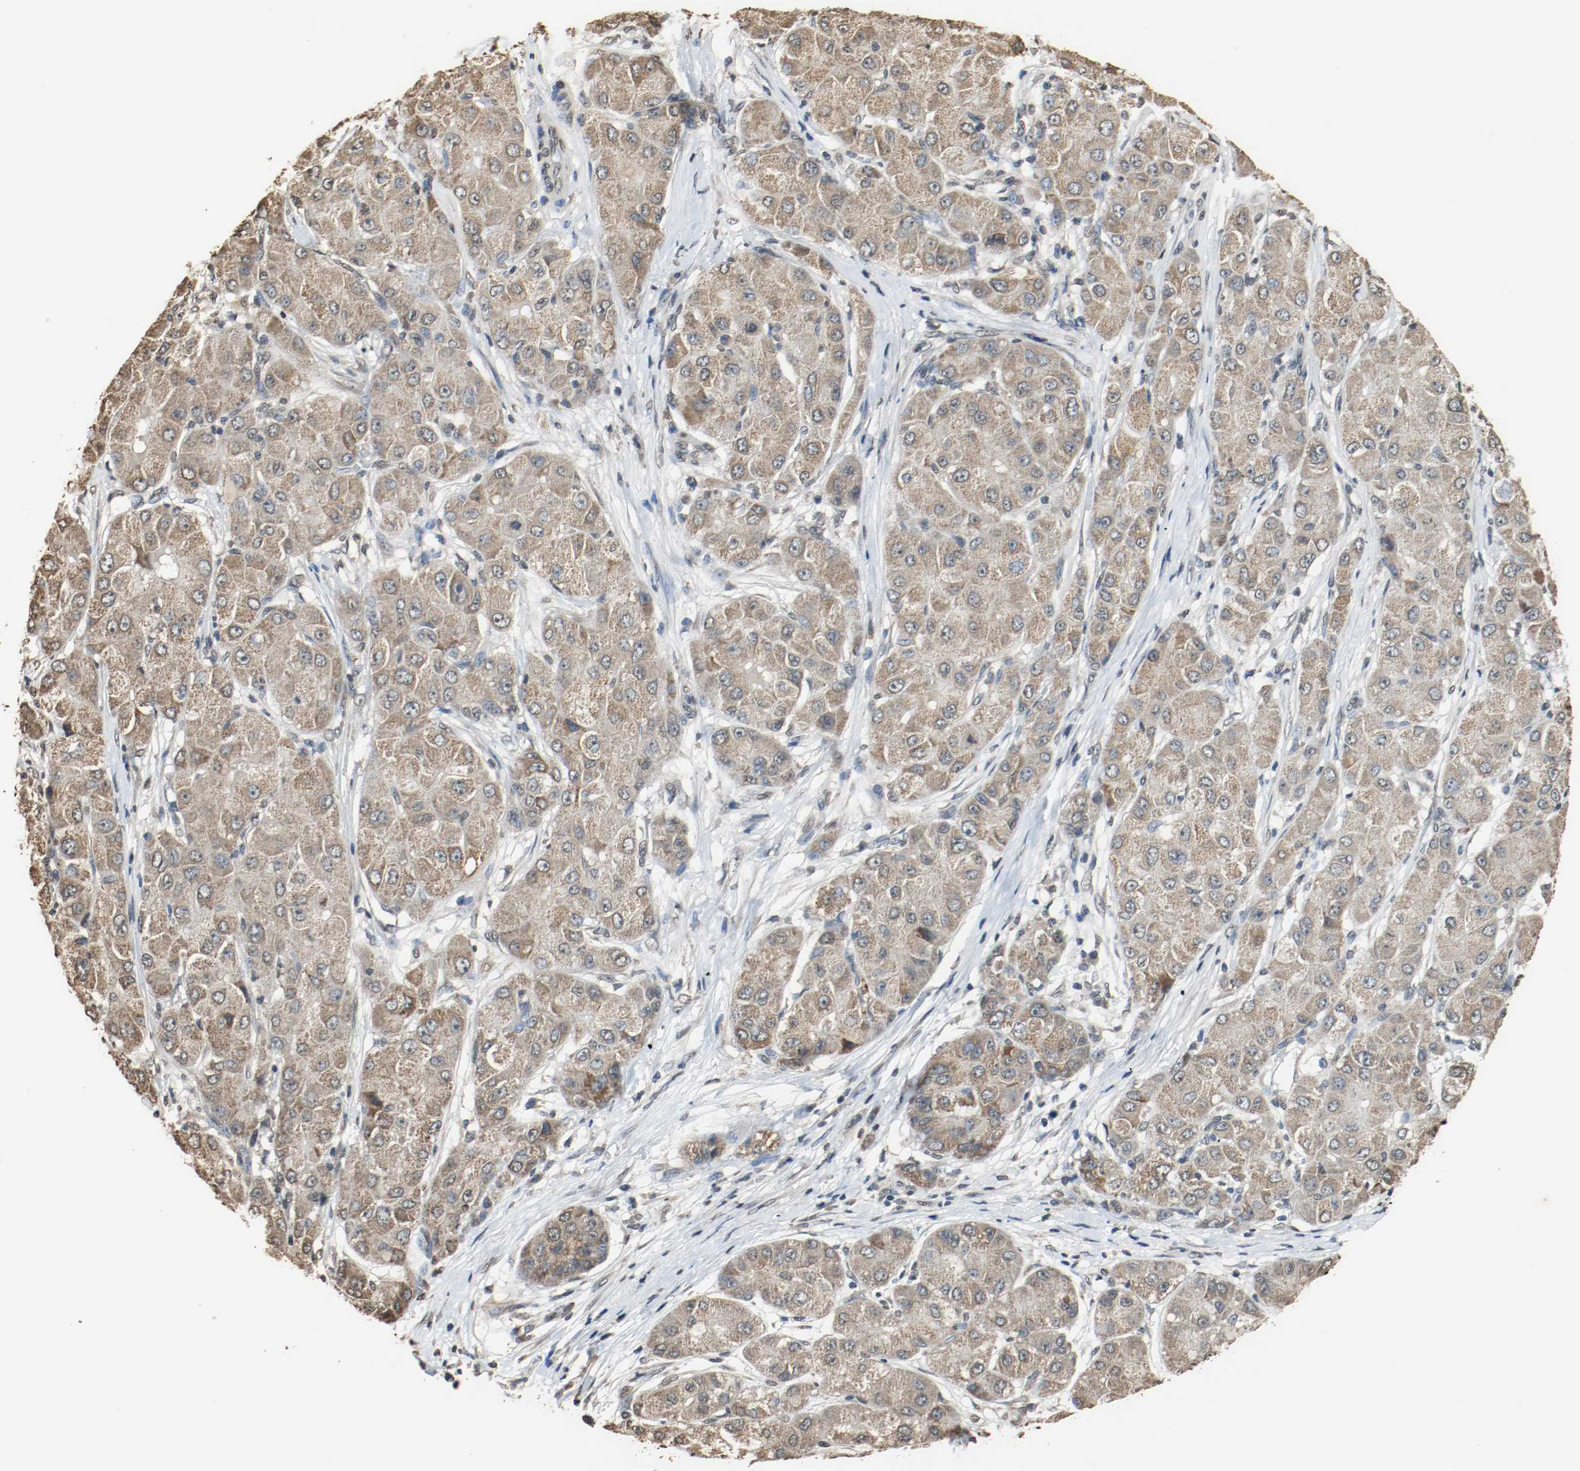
{"staining": {"intensity": "moderate", "quantity": ">75%", "location": "cytoplasmic/membranous"}, "tissue": "liver cancer", "cell_type": "Tumor cells", "image_type": "cancer", "snomed": [{"axis": "morphology", "description": "Carcinoma, Hepatocellular, NOS"}, {"axis": "topography", "description": "Liver"}], "caption": "Brown immunohistochemical staining in human hepatocellular carcinoma (liver) exhibits moderate cytoplasmic/membranous expression in about >75% of tumor cells.", "gene": "RTN4", "patient": {"sex": "male", "age": 80}}